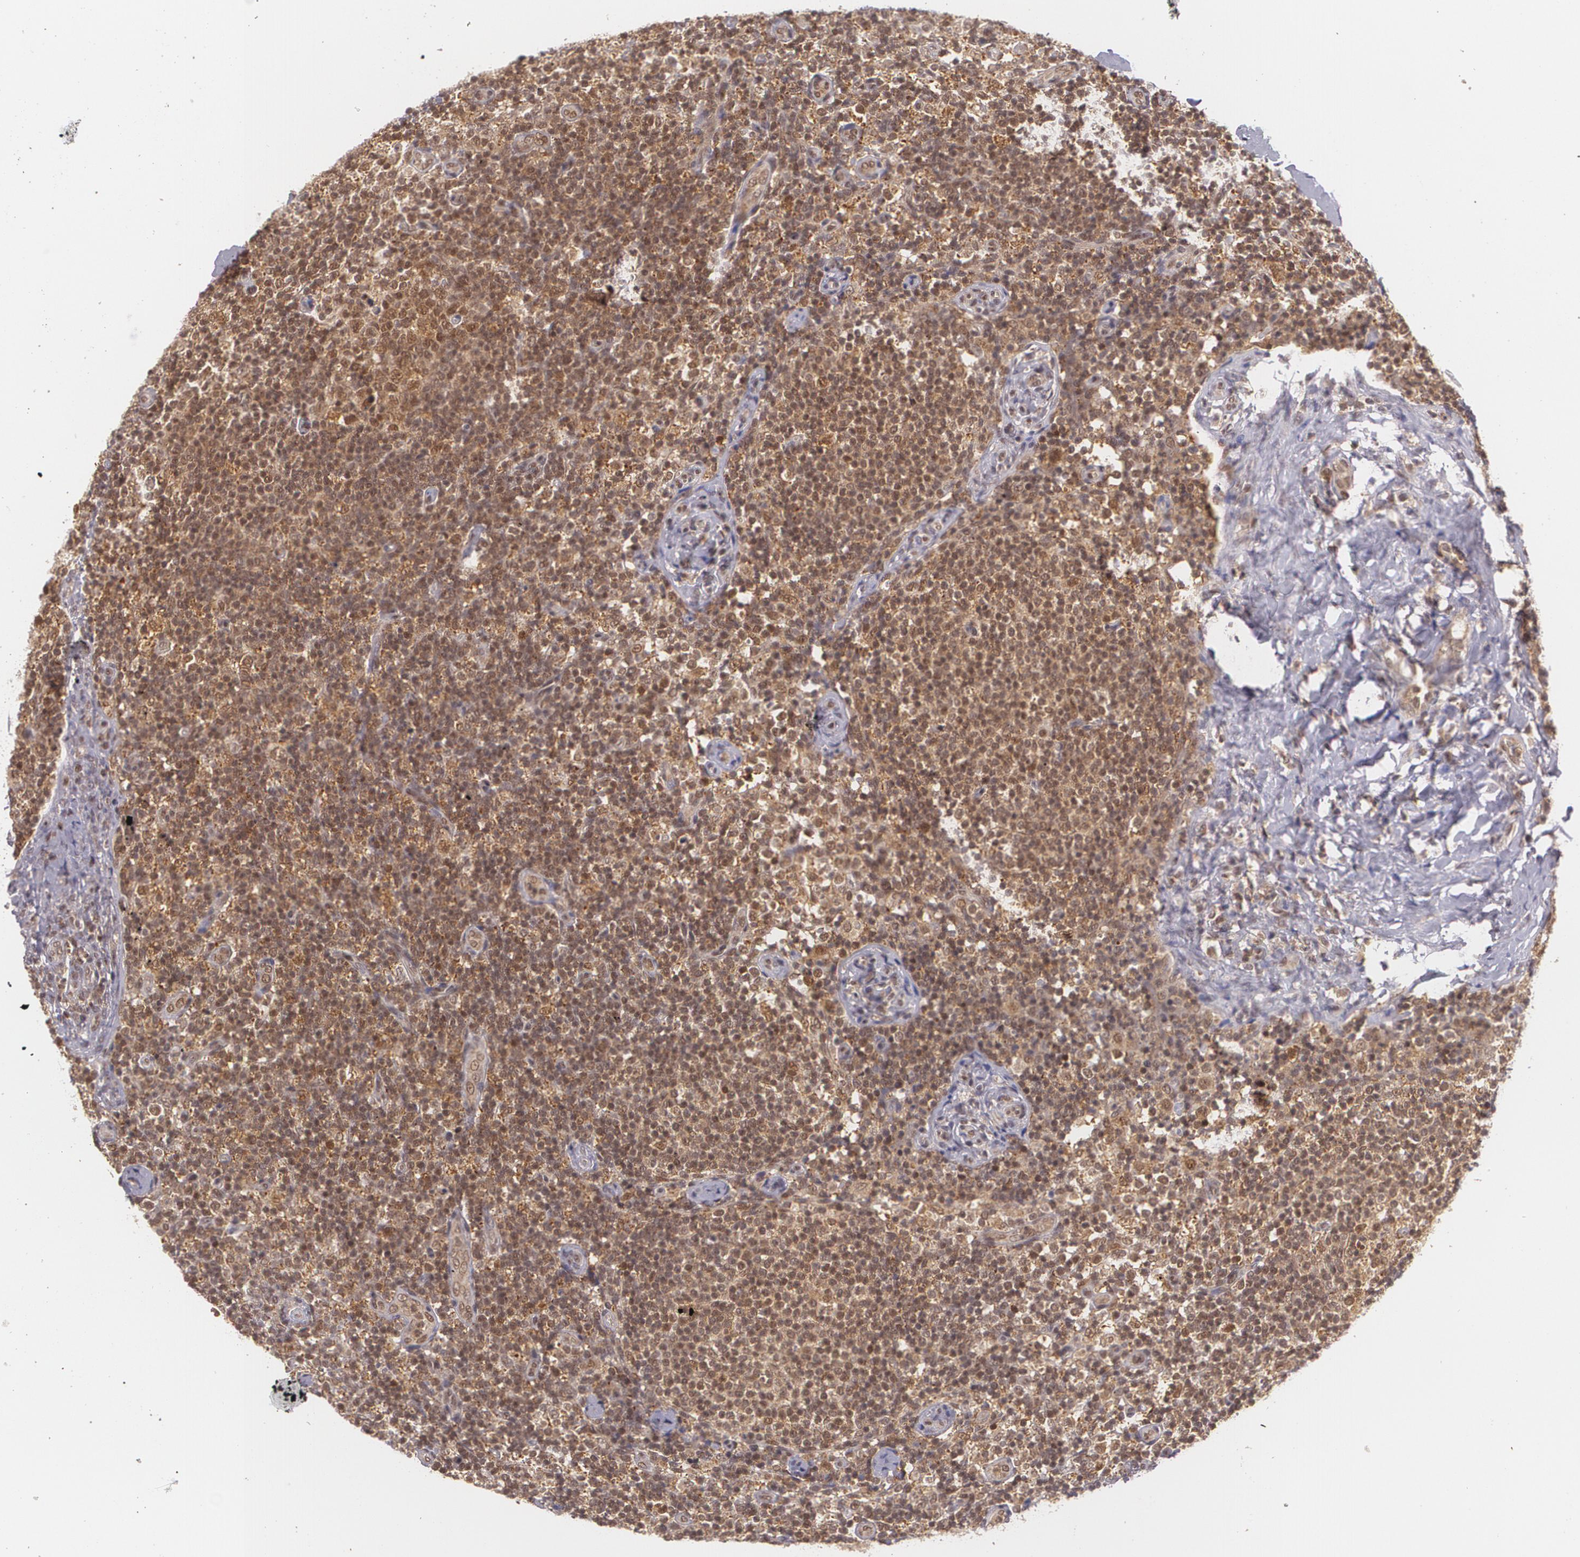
{"staining": {"intensity": "moderate", "quantity": ">75%", "location": "cytoplasmic/membranous,nuclear"}, "tissue": "lymph node", "cell_type": "Germinal center cells", "image_type": "normal", "snomed": [{"axis": "morphology", "description": "Normal tissue, NOS"}, {"axis": "morphology", "description": "Inflammation, NOS"}, {"axis": "topography", "description": "Lymph node"}], "caption": "Lymph node was stained to show a protein in brown. There is medium levels of moderate cytoplasmic/membranous,nuclear positivity in approximately >75% of germinal center cells.", "gene": "CUL2", "patient": {"sex": "male", "age": 46}}